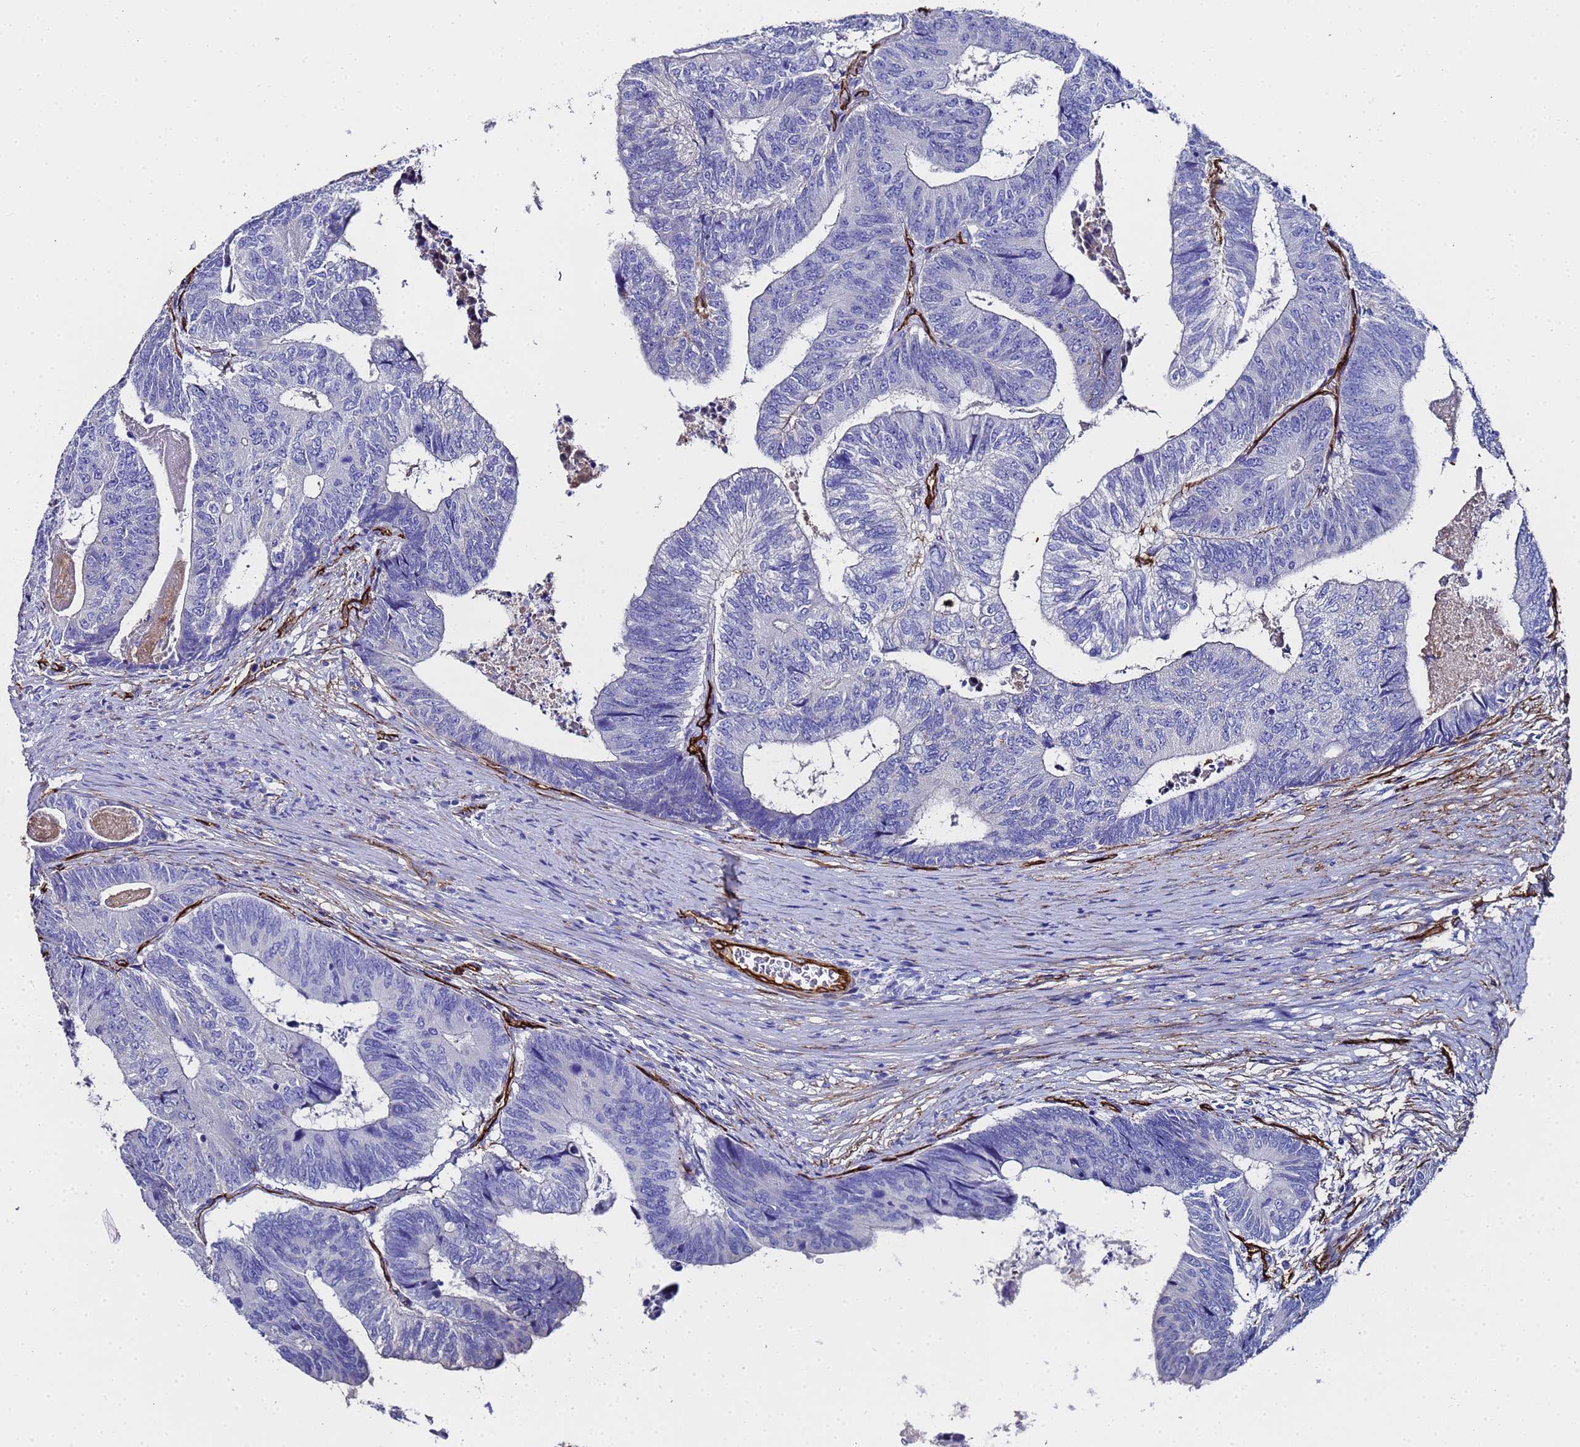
{"staining": {"intensity": "negative", "quantity": "none", "location": "none"}, "tissue": "colorectal cancer", "cell_type": "Tumor cells", "image_type": "cancer", "snomed": [{"axis": "morphology", "description": "Adenocarcinoma, NOS"}, {"axis": "topography", "description": "Colon"}], "caption": "Immunohistochemistry (IHC) micrograph of colorectal cancer stained for a protein (brown), which shows no expression in tumor cells. The staining is performed using DAB brown chromogen with nuclei counter-stained in using hematoxylin.", "gene": "ADIPOQ", "patient": {"sex": "female", "age": 67}}